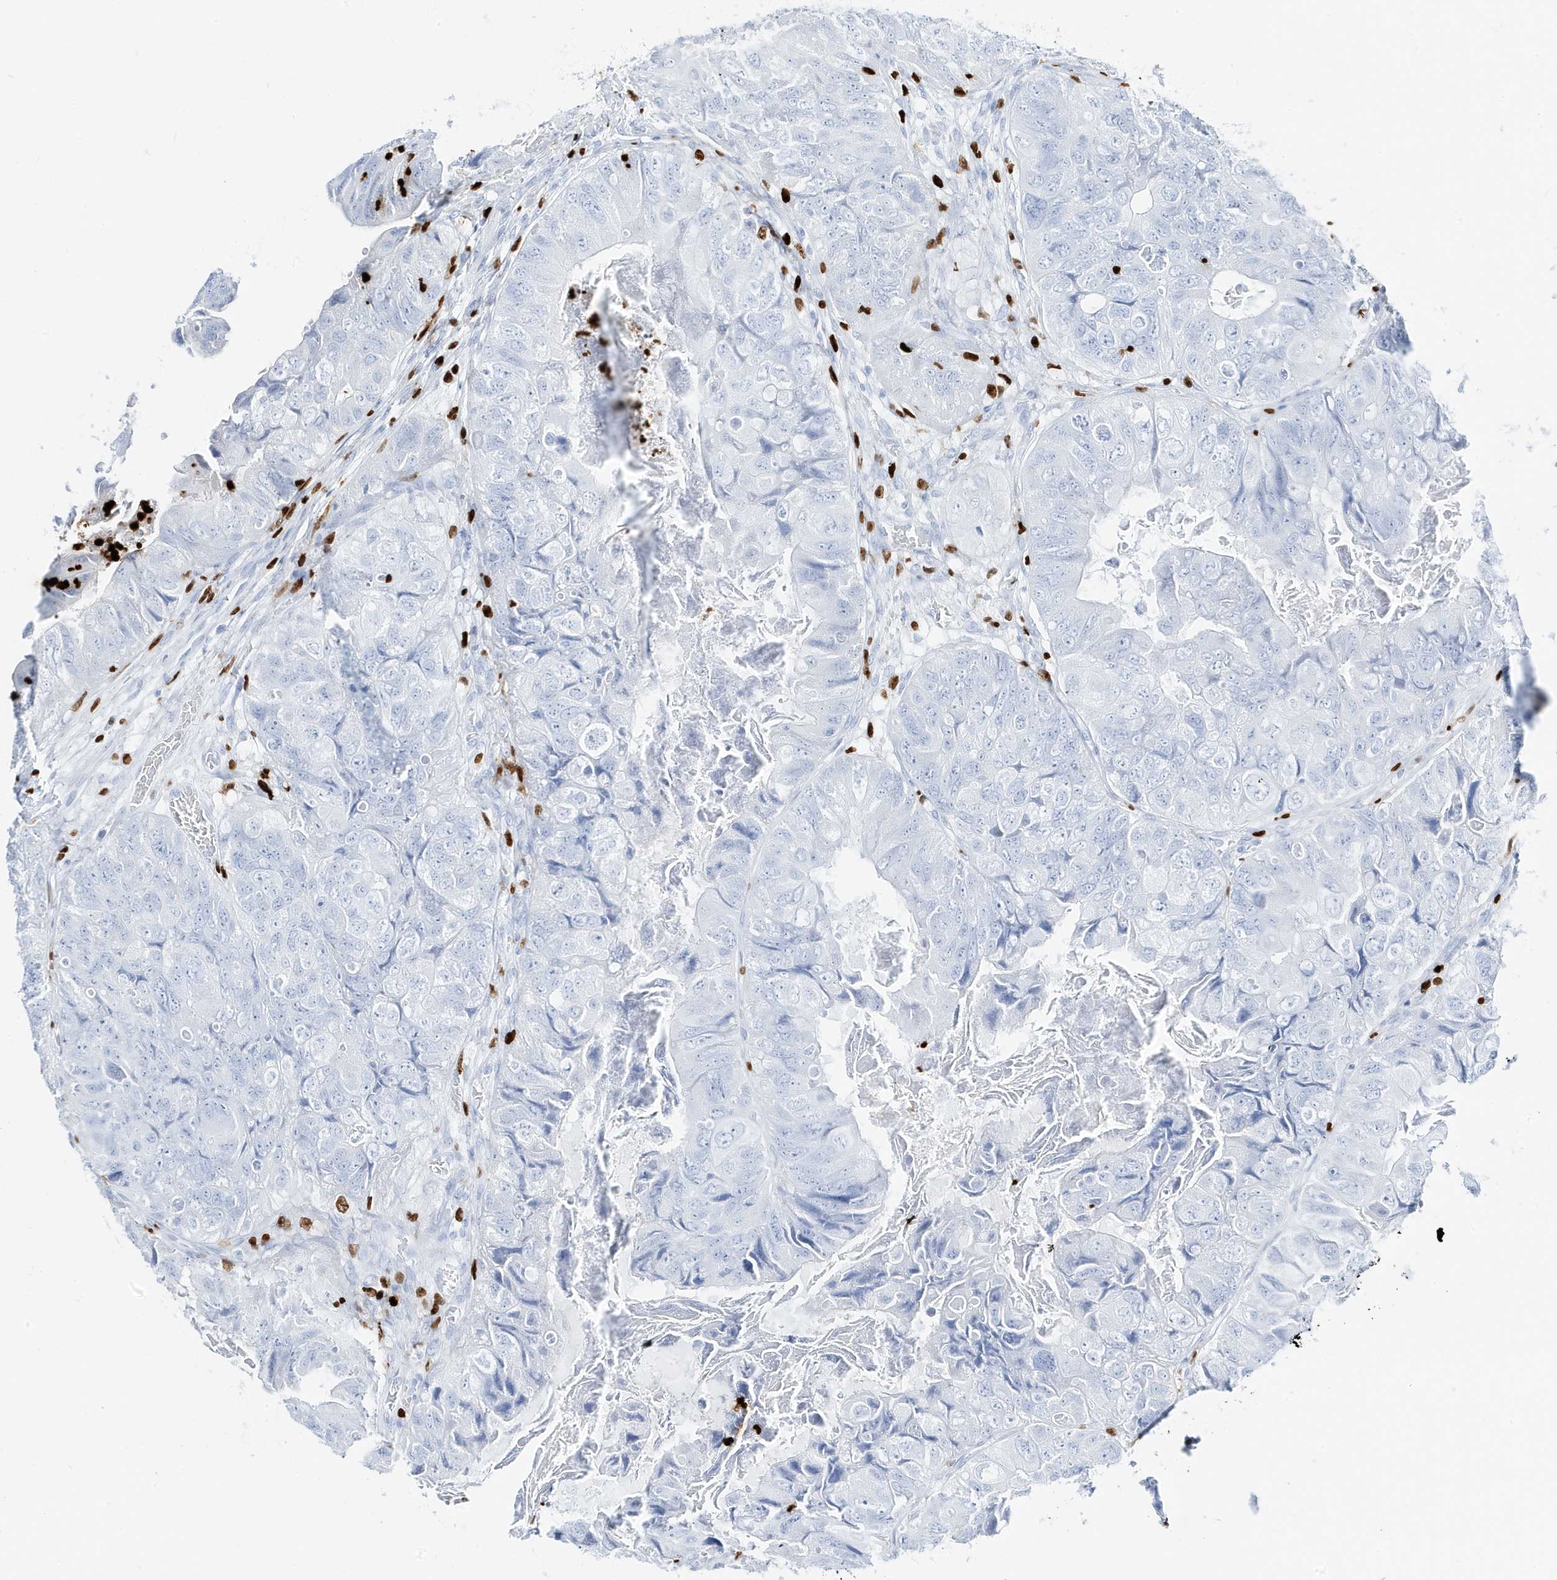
{"staining": {"intensity": "negative", "quantity": "none", "location": "none"}, "tissue": "colorectal cancer", "cell_type": "Tumor cells", "image_type": "cancer", "snomed": [{"axis": "morphology", "description": "Adenocarcinoma, NOS"}, {"axis": "topography", "description": "Rectum"}], "caption": "The immunohistochemistry (IHC) micrograph has no significant staining in tumor cells of adenocarcinoma (colorectal) tissue.", "gene": "MNDA", "patient": {"sex": "male", "age": 63}}